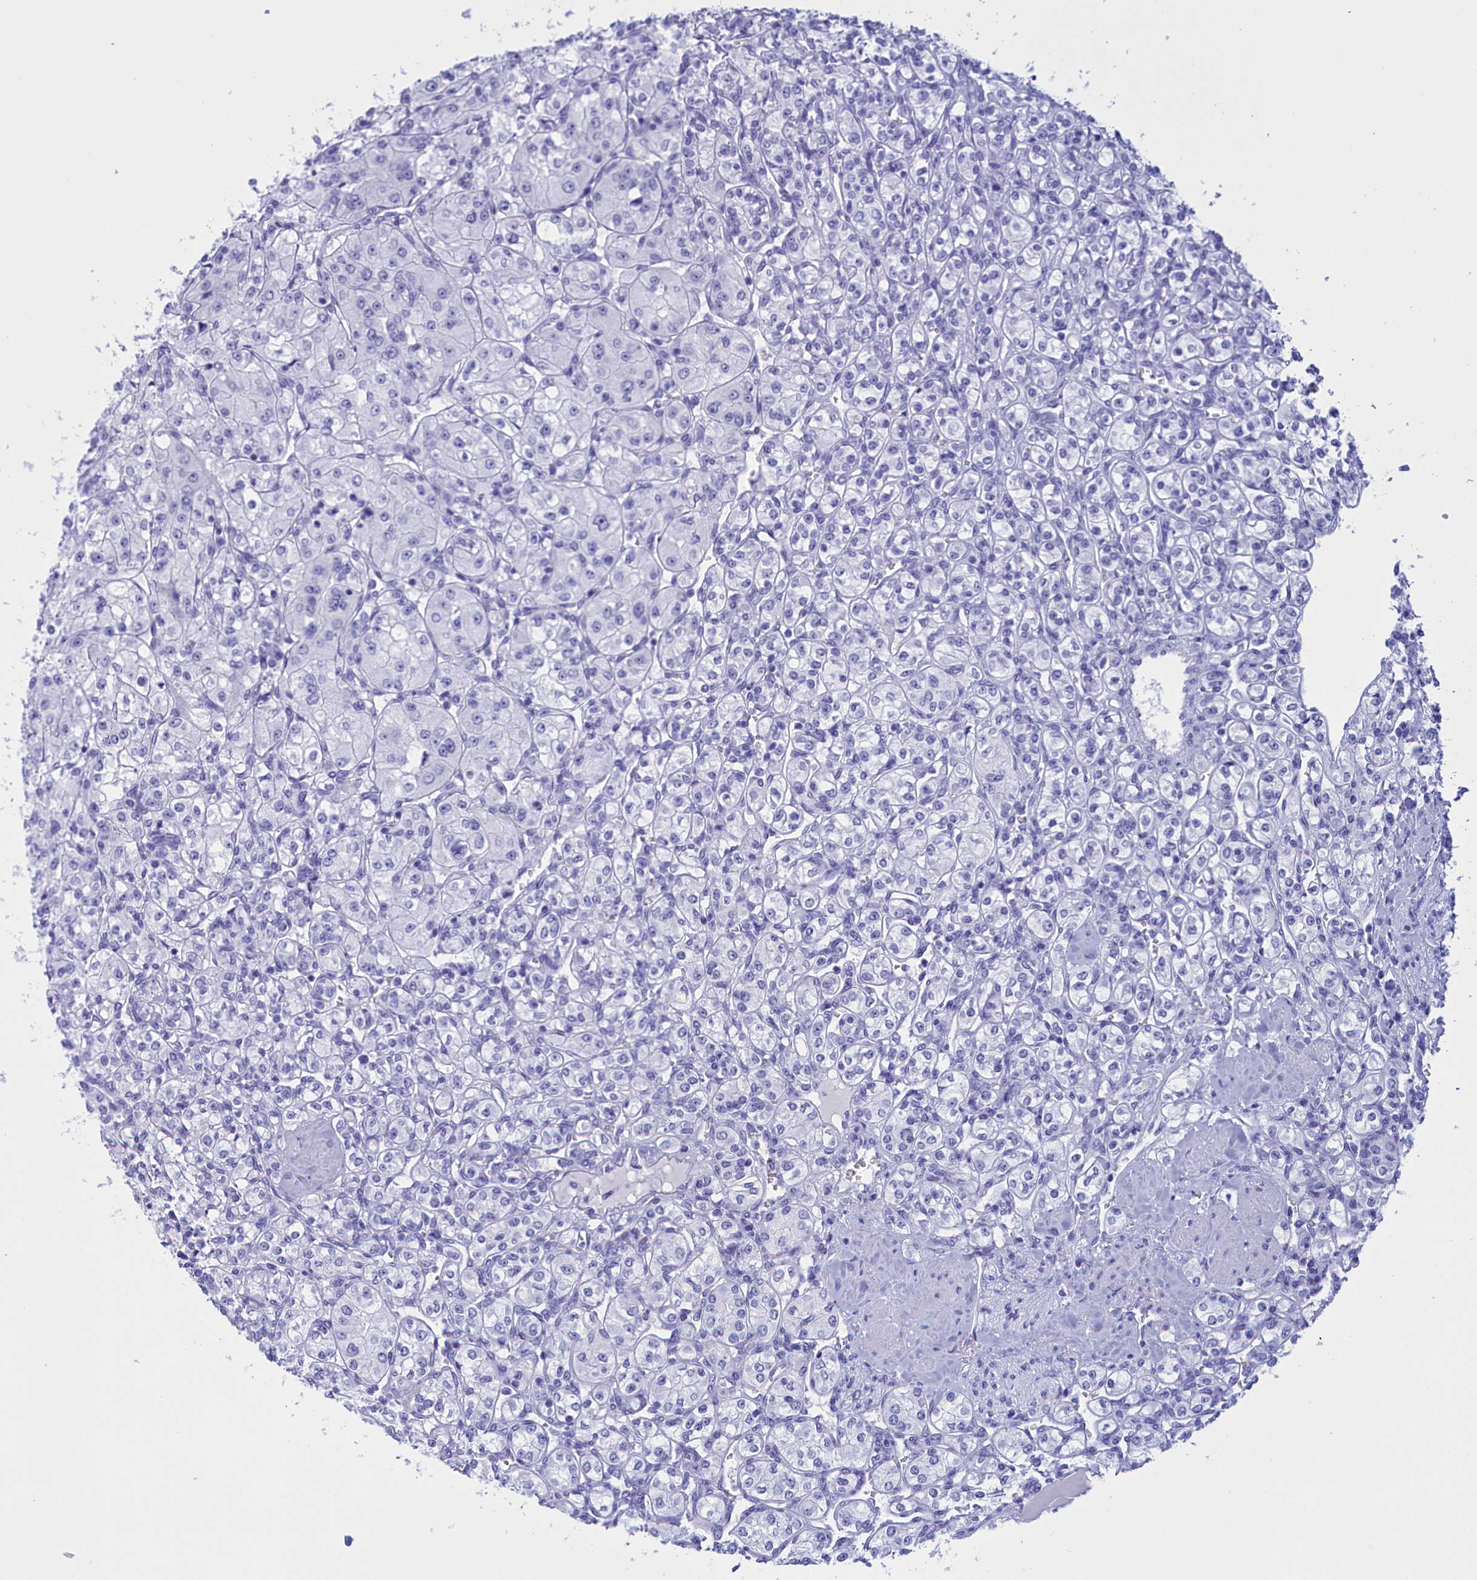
{"staining": {"intensity": "negative", "quantity": "none", "location": "none"}, "tissue": "renal cancer", "cell_type": "Tumor cells", "image_type": "cancer", "snomed": [{"axis": "morphology", "description": "Adenocarcinoma, NOS"}, {"axis": "topography", "description": "Kidney"}], "caption": "Immunohistochemistry photomicrograph of adenocarcinoma (renal) stained for a protein (brown), which reveals no staining in tumor cells.", "gene": "BRI3", "patient": {"sex": "male", "age": 77}}